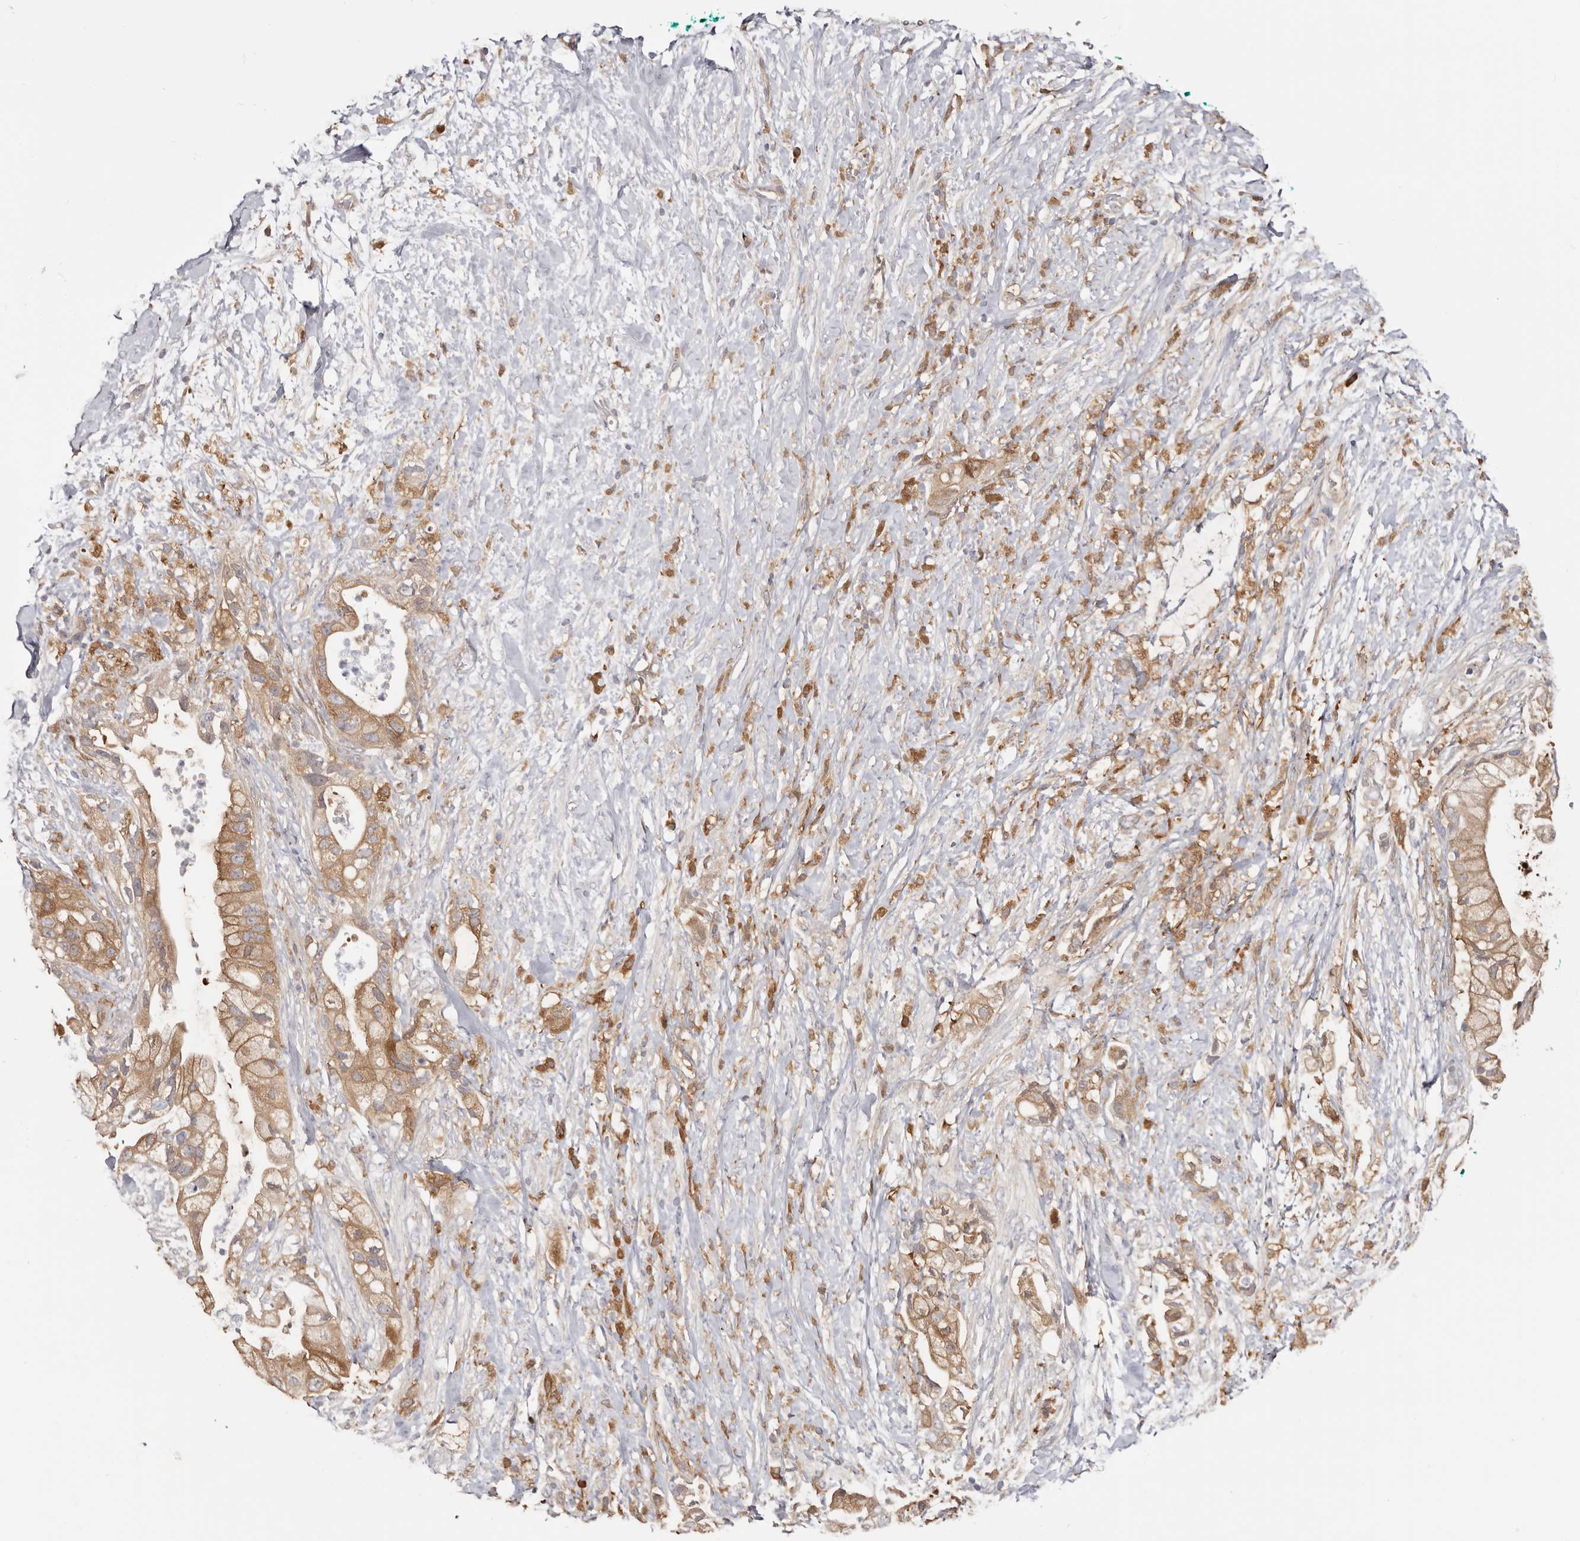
{"staining": {"intensity": "moderate", "quantity": ">75%", "location": "cytoplasmic/membranous"}, "tissue": "pancreatic cancer", "cell_type": "Tumor cells", "image_type": "cancer", "snomed": [{"axis": "morphology", "description": "Adenocarcinoma, NOS"}, {"axis": "topography", "description": "Pancreas"}], "caption": "Tumor cells display moderate cytoplasmic/membranous staining in approximately >75% of cells in pancreatic adenocarcinoma.", "gene": "LAP3", "patient": {"sex": "male", "age": 53}}